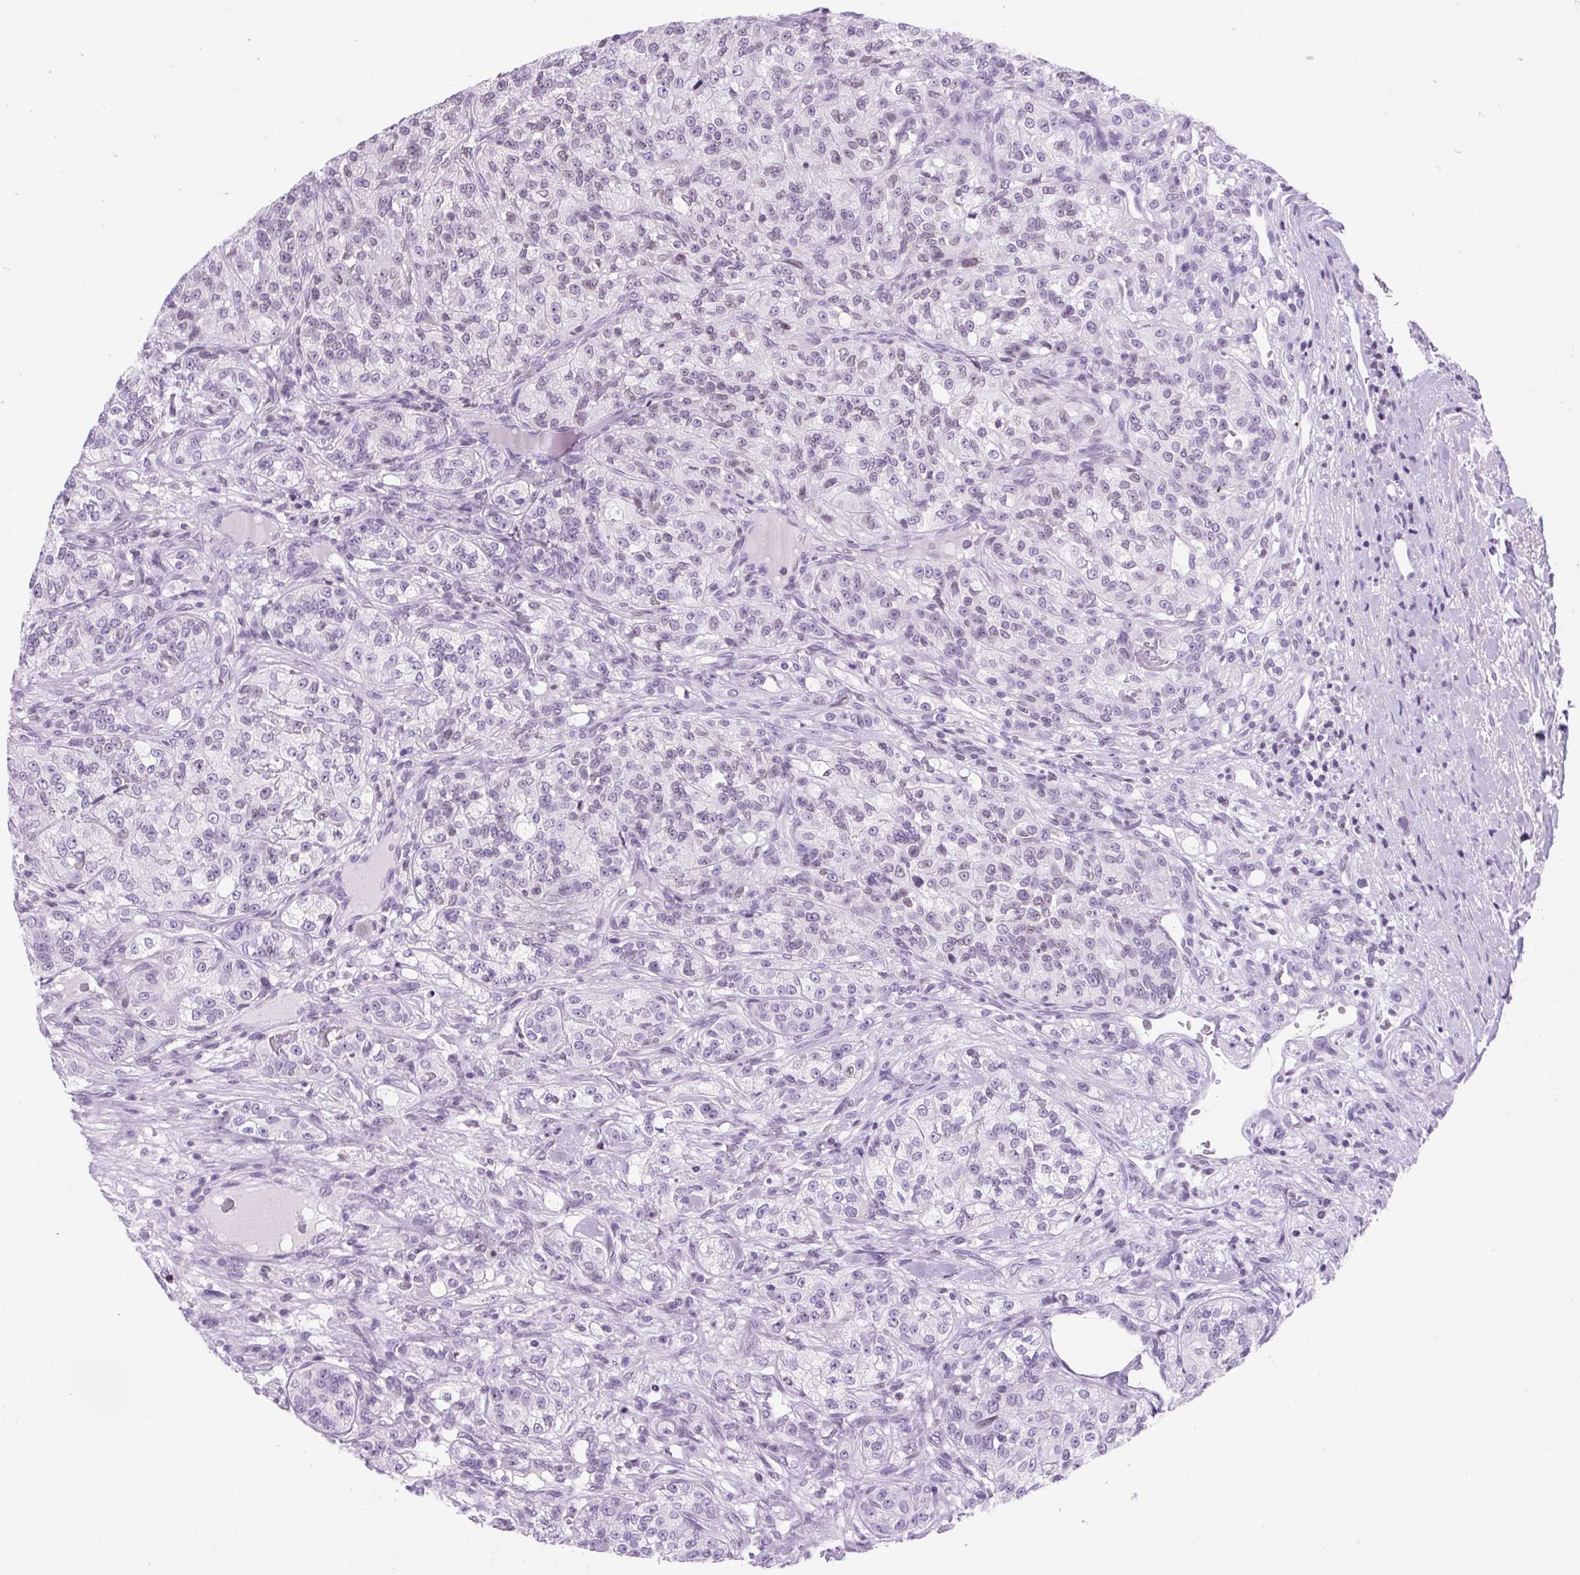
{"staining": {"intensity": "weak", "quantity": "<25%", "location": "nuclear"}, "tissue": "renal cancer", "cell_type": "Tumor cells", "image_type": "cancer", "snomed": [{"axis": "morphology", "description": "Adenocarcinoma, NOS"}, {"axis": "topography", "description": "Kidney"}], "caption": "IHC micrograph of human renal adenocarcinoma stained for a protein (brown), which demonstrates no positivity in tumor cells.", "gene": "VPREB1", "patient": {"sex": "female", "age": 63}}